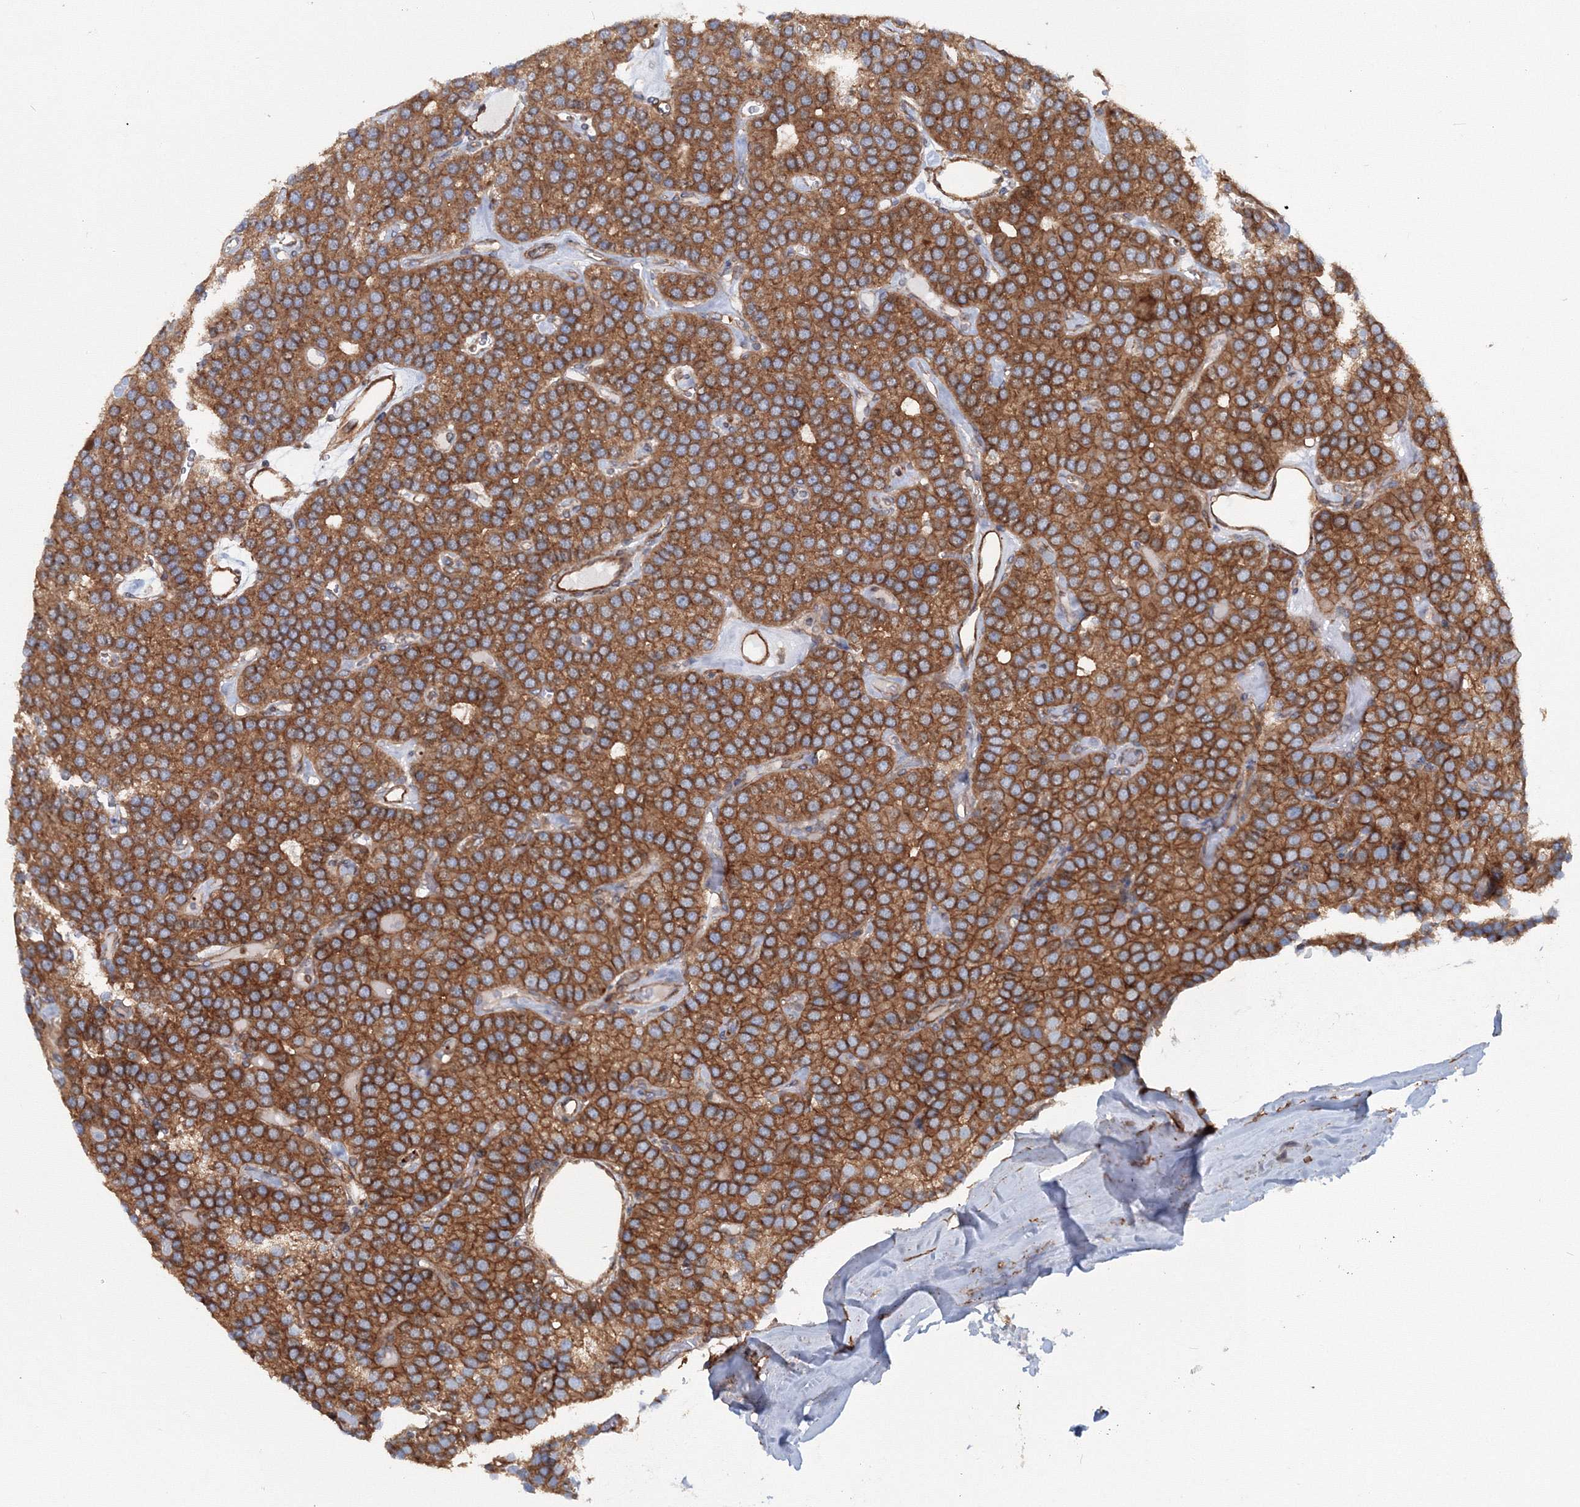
{"staining": {"intensity": "strong", "quantity": ">75%", "location": "cytoplasmic/membranous"}, "tissue": "parathyroid gland", "cell_type": "Glandular cells", "image_type": "normal", "snomed": [{"axis": "morphology", "description": "Normal tissue, NOS"}, {"axis": "morphology", "description": "Adenoma, NOS"}, {"axis": "topography", "description": "Parathyroid gland"}], "caption": "Immunohistochemical staining of unremarkable parathyroid gland exhibits >75% levels of strong cytoplasmic/membranous protein expression in about >75% of glandular cells.", "gene": "EXOC1", "patient": {"sex": "female", "age": 86}}